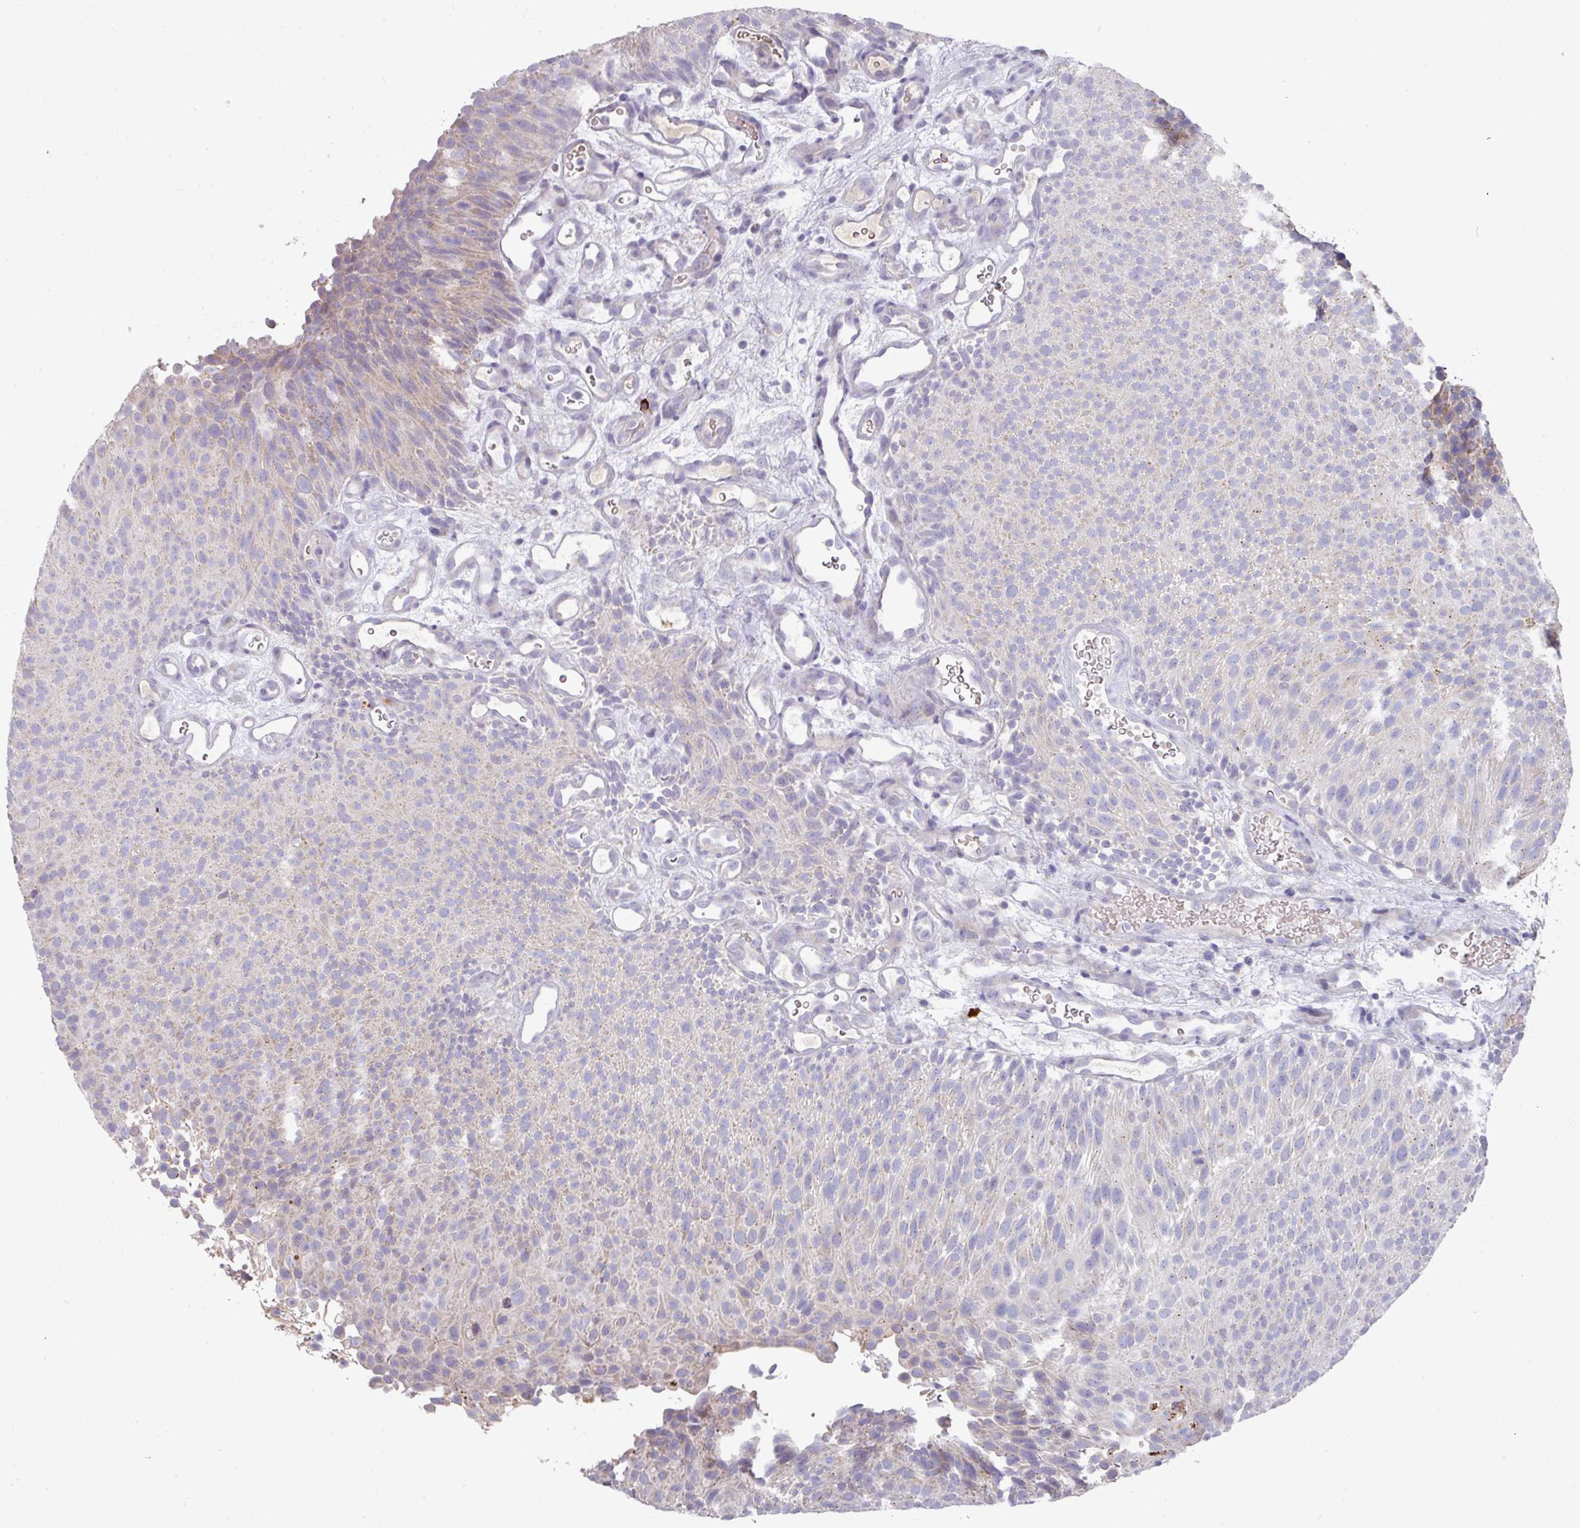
{"staining": {"intensity": "weak", "quantity": "<25%", "location": "cytoplasmic/membranous"}, "tissue": "urothelial cancer", "cell_type": "Tumor cells", "image_type": "cancer", "snomed": [{"axis": "morphology", "description": "Urothelial carcinoma, Low grade"}, {"axis": "topography", "description": "Urinary bladder"}], "caption": "High magnification brightfield microscopy of urothelial carcinoma (low-grade) stained with DAB (3,3'-diaminobenzidine) (brown) and counterstained with hematoxylin (blue): tumor cells show no significant positivity.", "gene": "IL4R", "patient": {"sex": "male", "age": 78}}